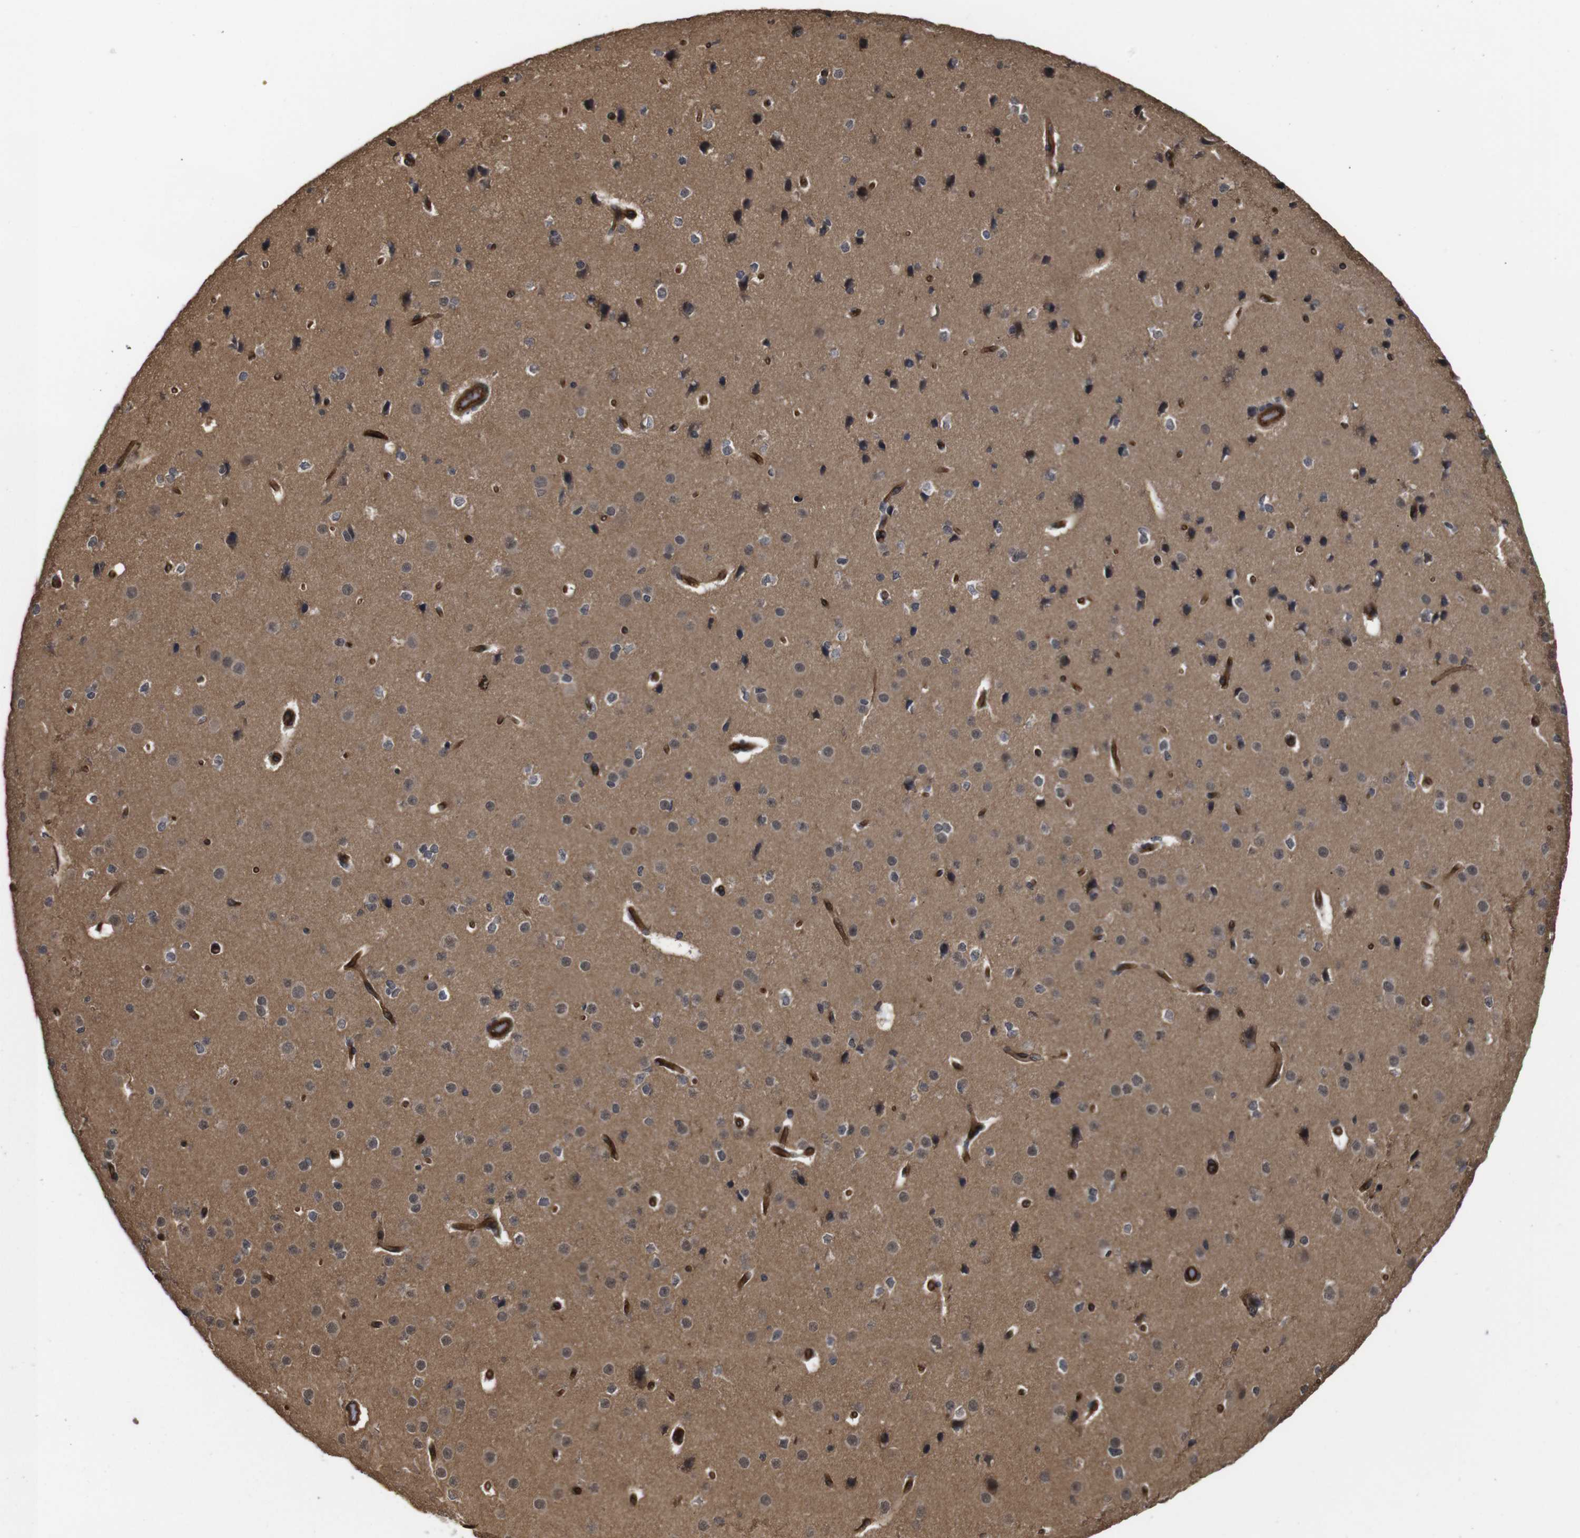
{"staining": {"intensity": "strong", "quantity": ">75%", "location": "cytoplasmic/membranous"}, "tissue": "cerebral cortex", "cell_type": "Endothelial cells", "image_type": "normal", "snomed": [{"axis": "morphology", "description": "Normal tissue, NOS"}, {"axis": "morphology", "description": "Developmental malformation"}, {"axis": "topography", "description": "Cerebral cortex"}], "caption": "The immunohistochemical stain highlights strong cytoplasmic/membranous staining in endothelial cells of unremarkable cerebral cortex.", "gene": "NANOS1", "patient": {"sex": "female", "age": 30}}